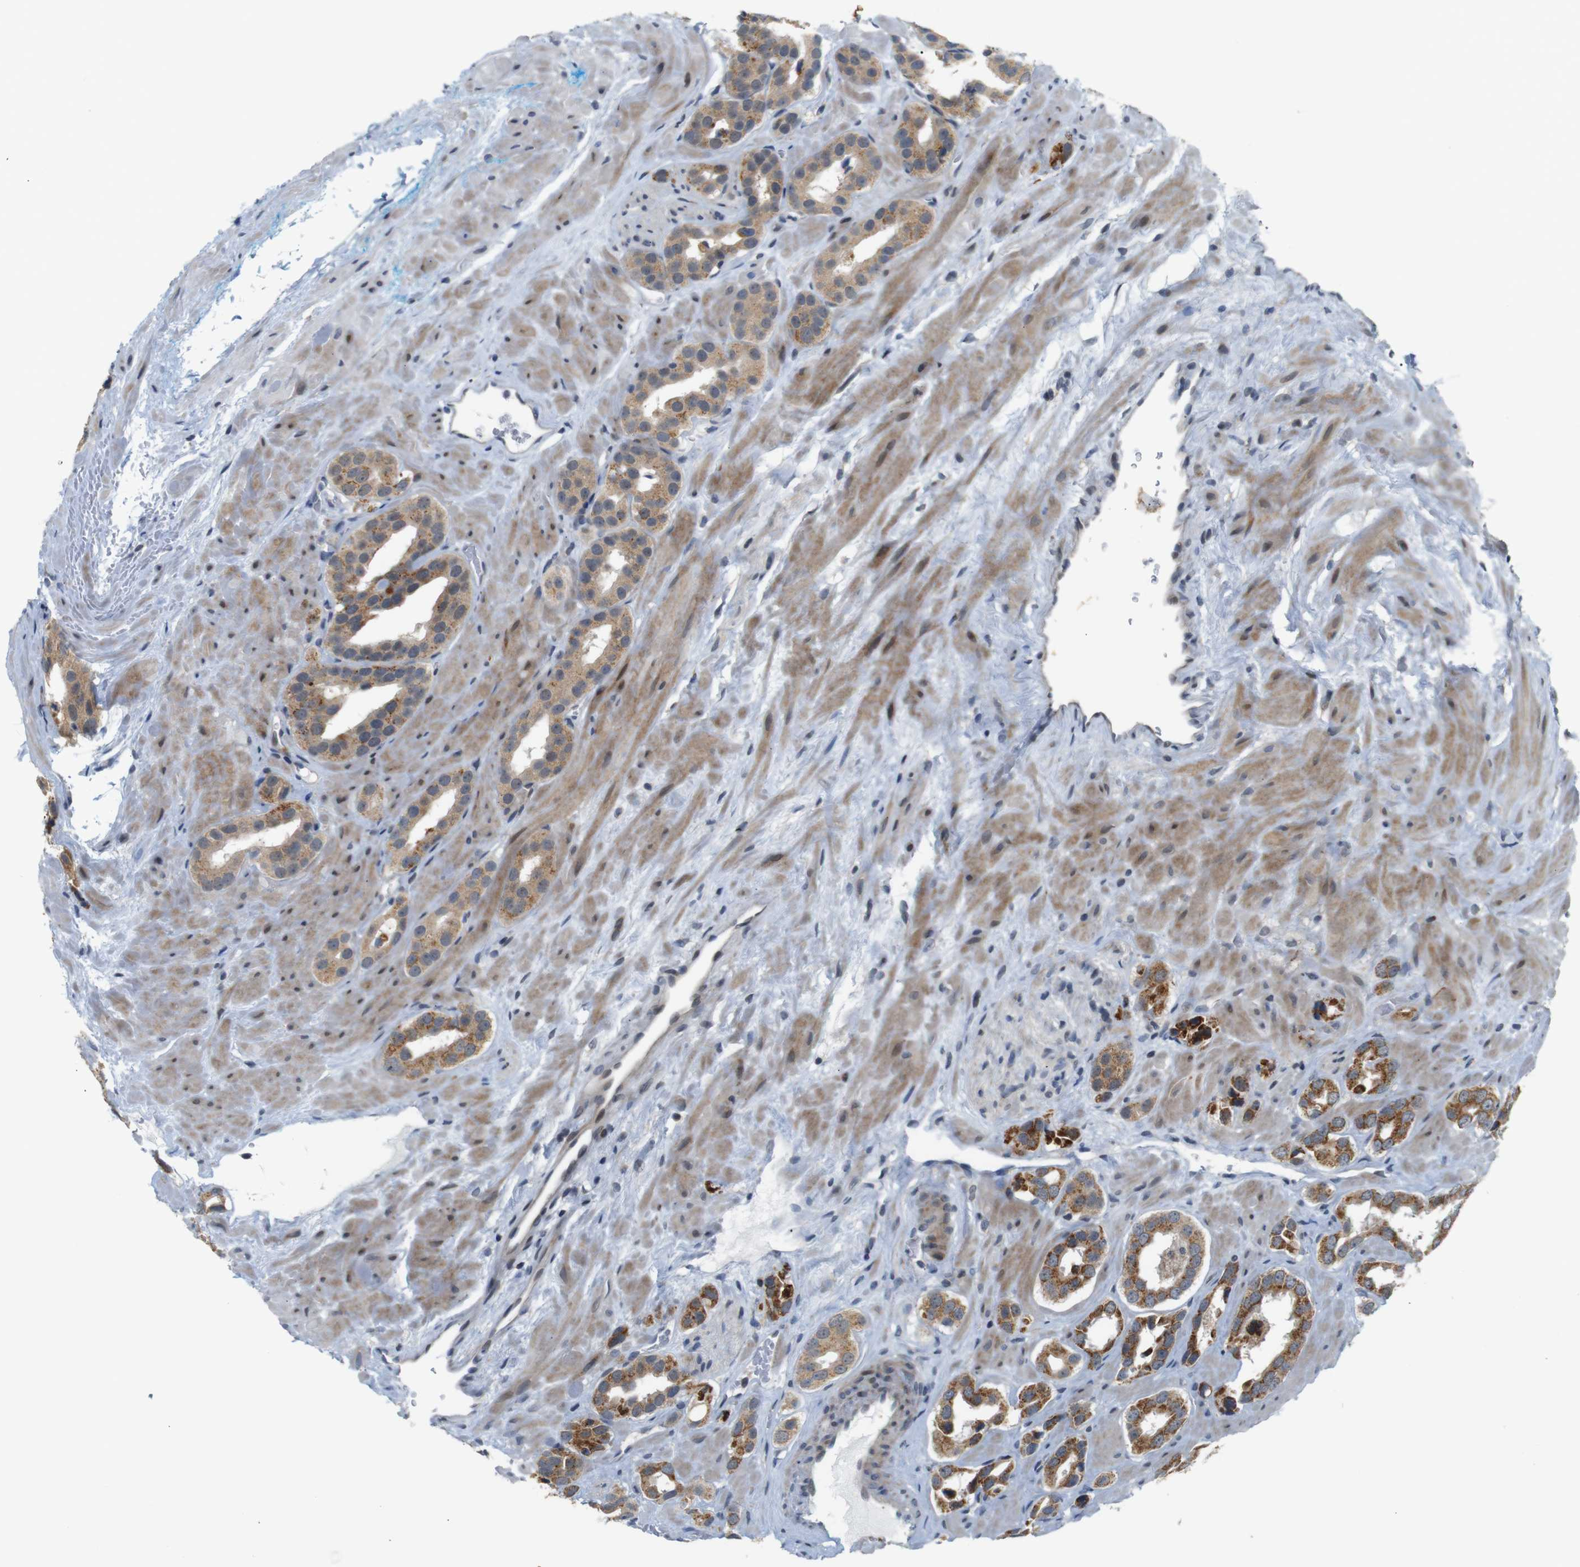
{"staining": {"intensity": "strong", "quantity": "25%-75%", "location": "cytoplasmic/membranous"}, "tissue": "prostate cancer", "cell_type": "Tumor cells", "image_type": "cancer", "snomed": [{"axis": "morphology", "description": "Adenocarcinoma, High grade"}, {"axis": "topography", "description": "Prostate"}], "caption": "An image of human prostate high-grade adenocarcinoma stained for a protein demonstrates strong cytoplasmic/membranous brown staining in tumor cells. (DAB (3,3'-diaminobenzidine) IHC with brightfield microscopy, high magnification).", "gene": "ATP7B", "patient": {"sex": "male", "age": 64}}